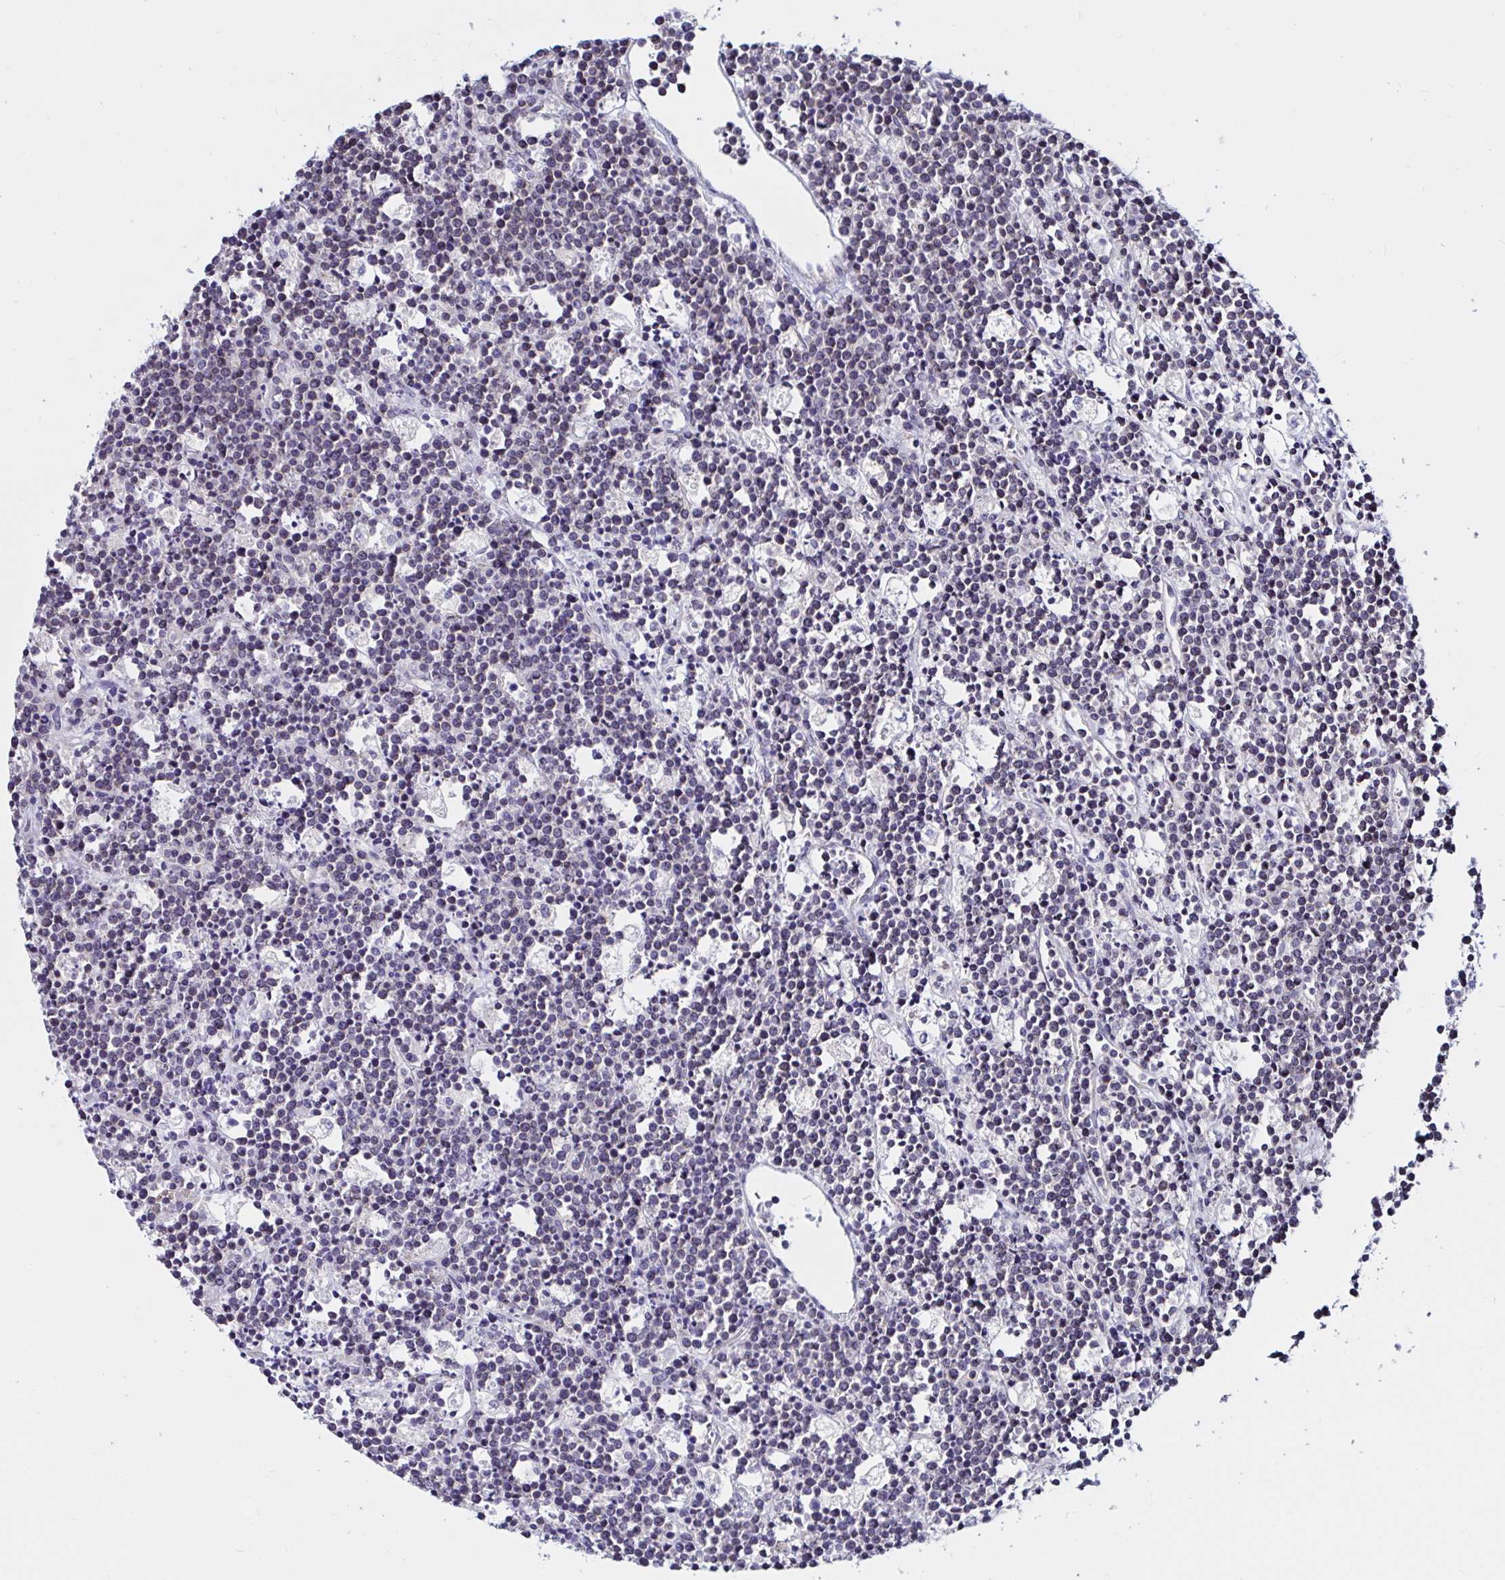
{"staining": {"intensity": "negative", "quantity": "none", "location": "none"}, "tissue": "lymphoma", "cell_type": "Tumor cells", "image_type": "cancer", "snomed": [{"axis": "morphology", "description": "Malignant lymphoma, non-Hodgkin's type, High grade"}, {"axis": "topography", "description": "Ovary"}], "caption": "Tumor cells show no significant positivity in lymphoma. (Stains: DAB immunohistochemistry with hematoxylin counter stain, Microscopy: brightfield microscopy at high magnification).", "gene": "VSIG2", "patient": {"sex": "female", "age": 56}}